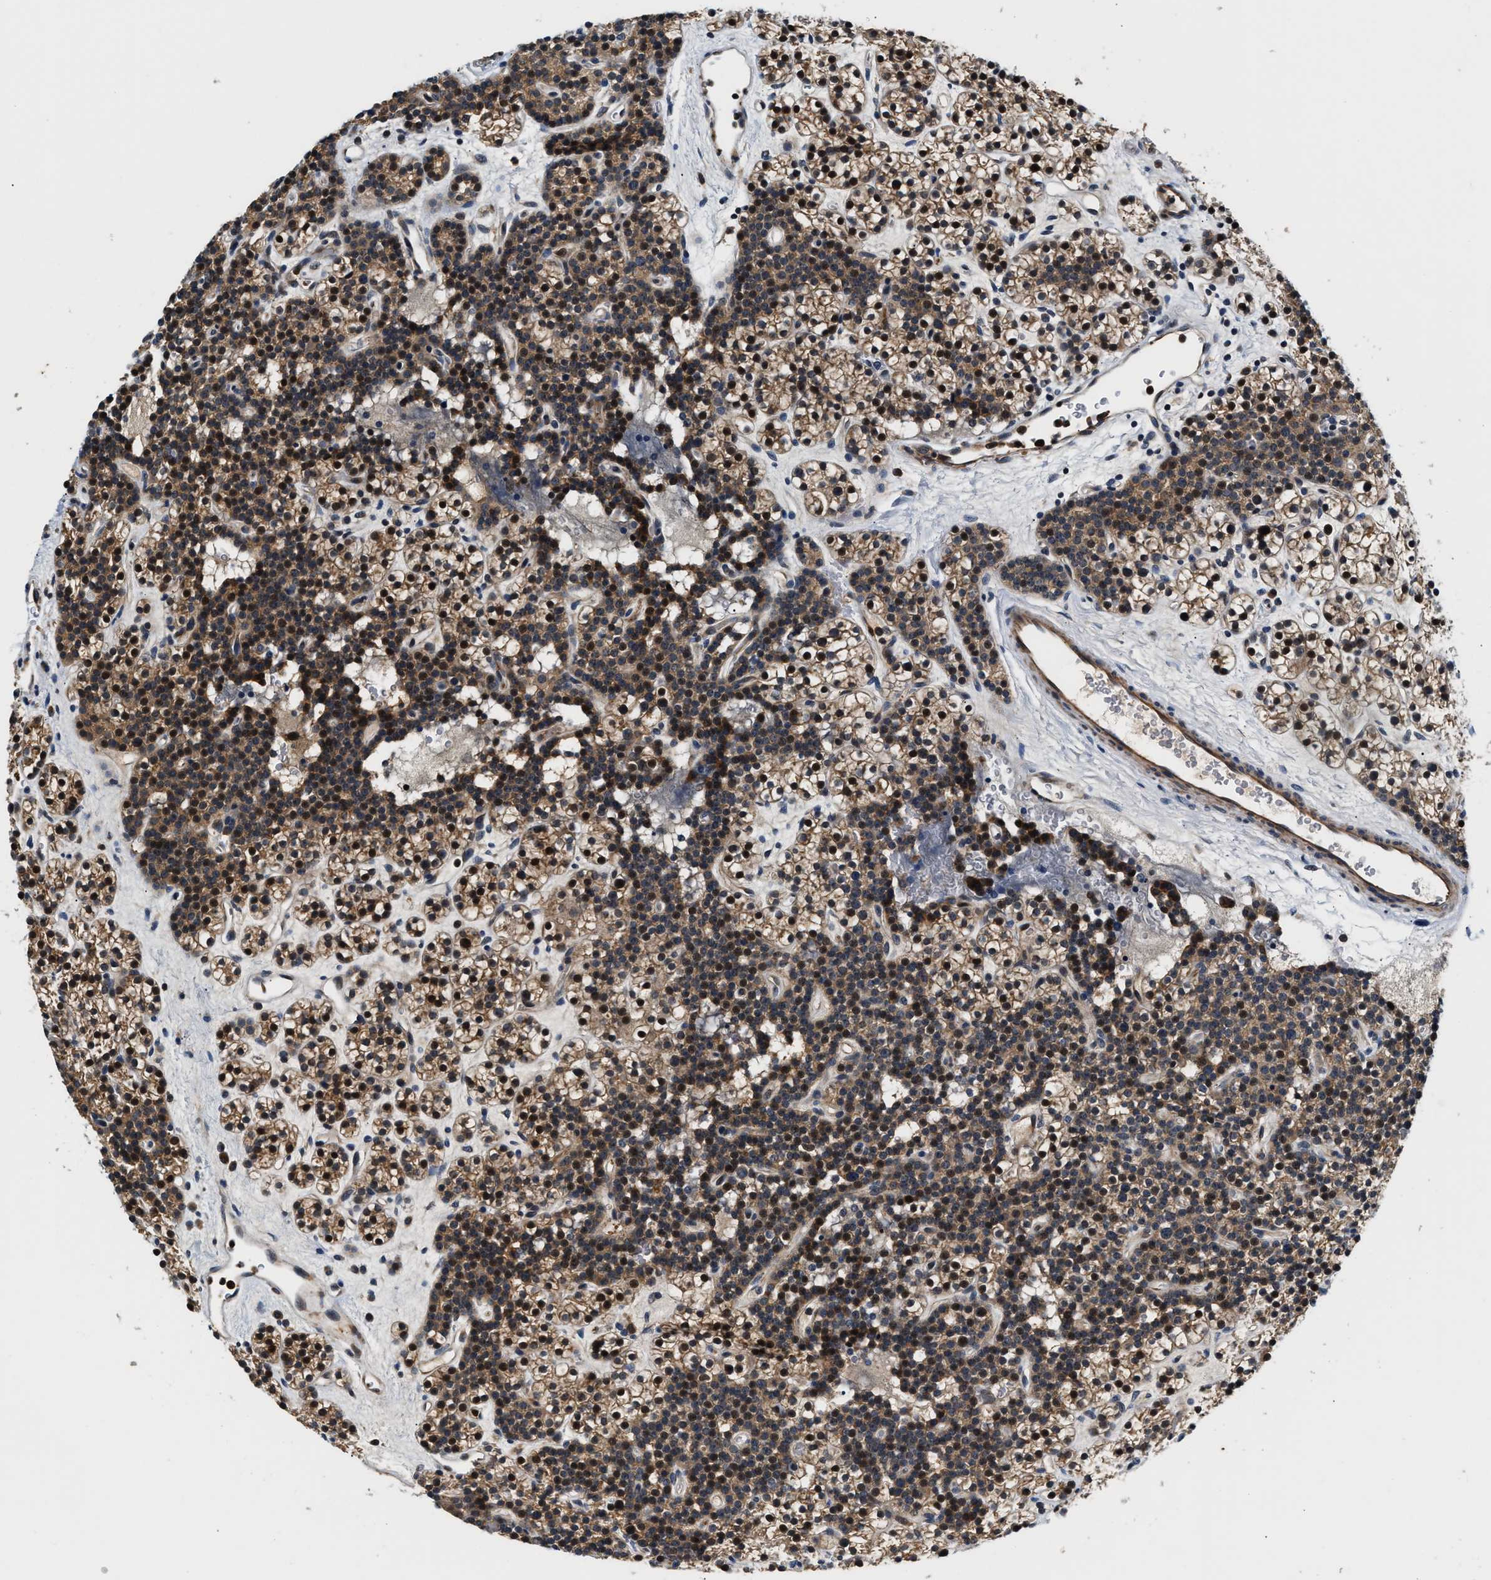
{"staining": {"intensity": "strong", "quantity": "25%-75%", "location": "cytoplasmic/membranous,nuclear"}, "tissue": "parathyroid gland", "cell_type": "Glandular cells", "image_type": "normal", "snomed": [{"axis": "morphology", "description": "Normal tissue, NOS"}, {"axis": "morphology", "description": "Adenoma, NOS"}, {"axis": "topography", "description": "Parathyroid gland"}], "caption": "The image exhibits a brown stain indicating the presence of a protein in the cytoplasmic/membranous,nuclear of glandular cells in parathyroid gland. (IHC, brightfield microscopy, high magnification).", "gene": "TUT7", "patient": {"sex": "female", "age": 54}}